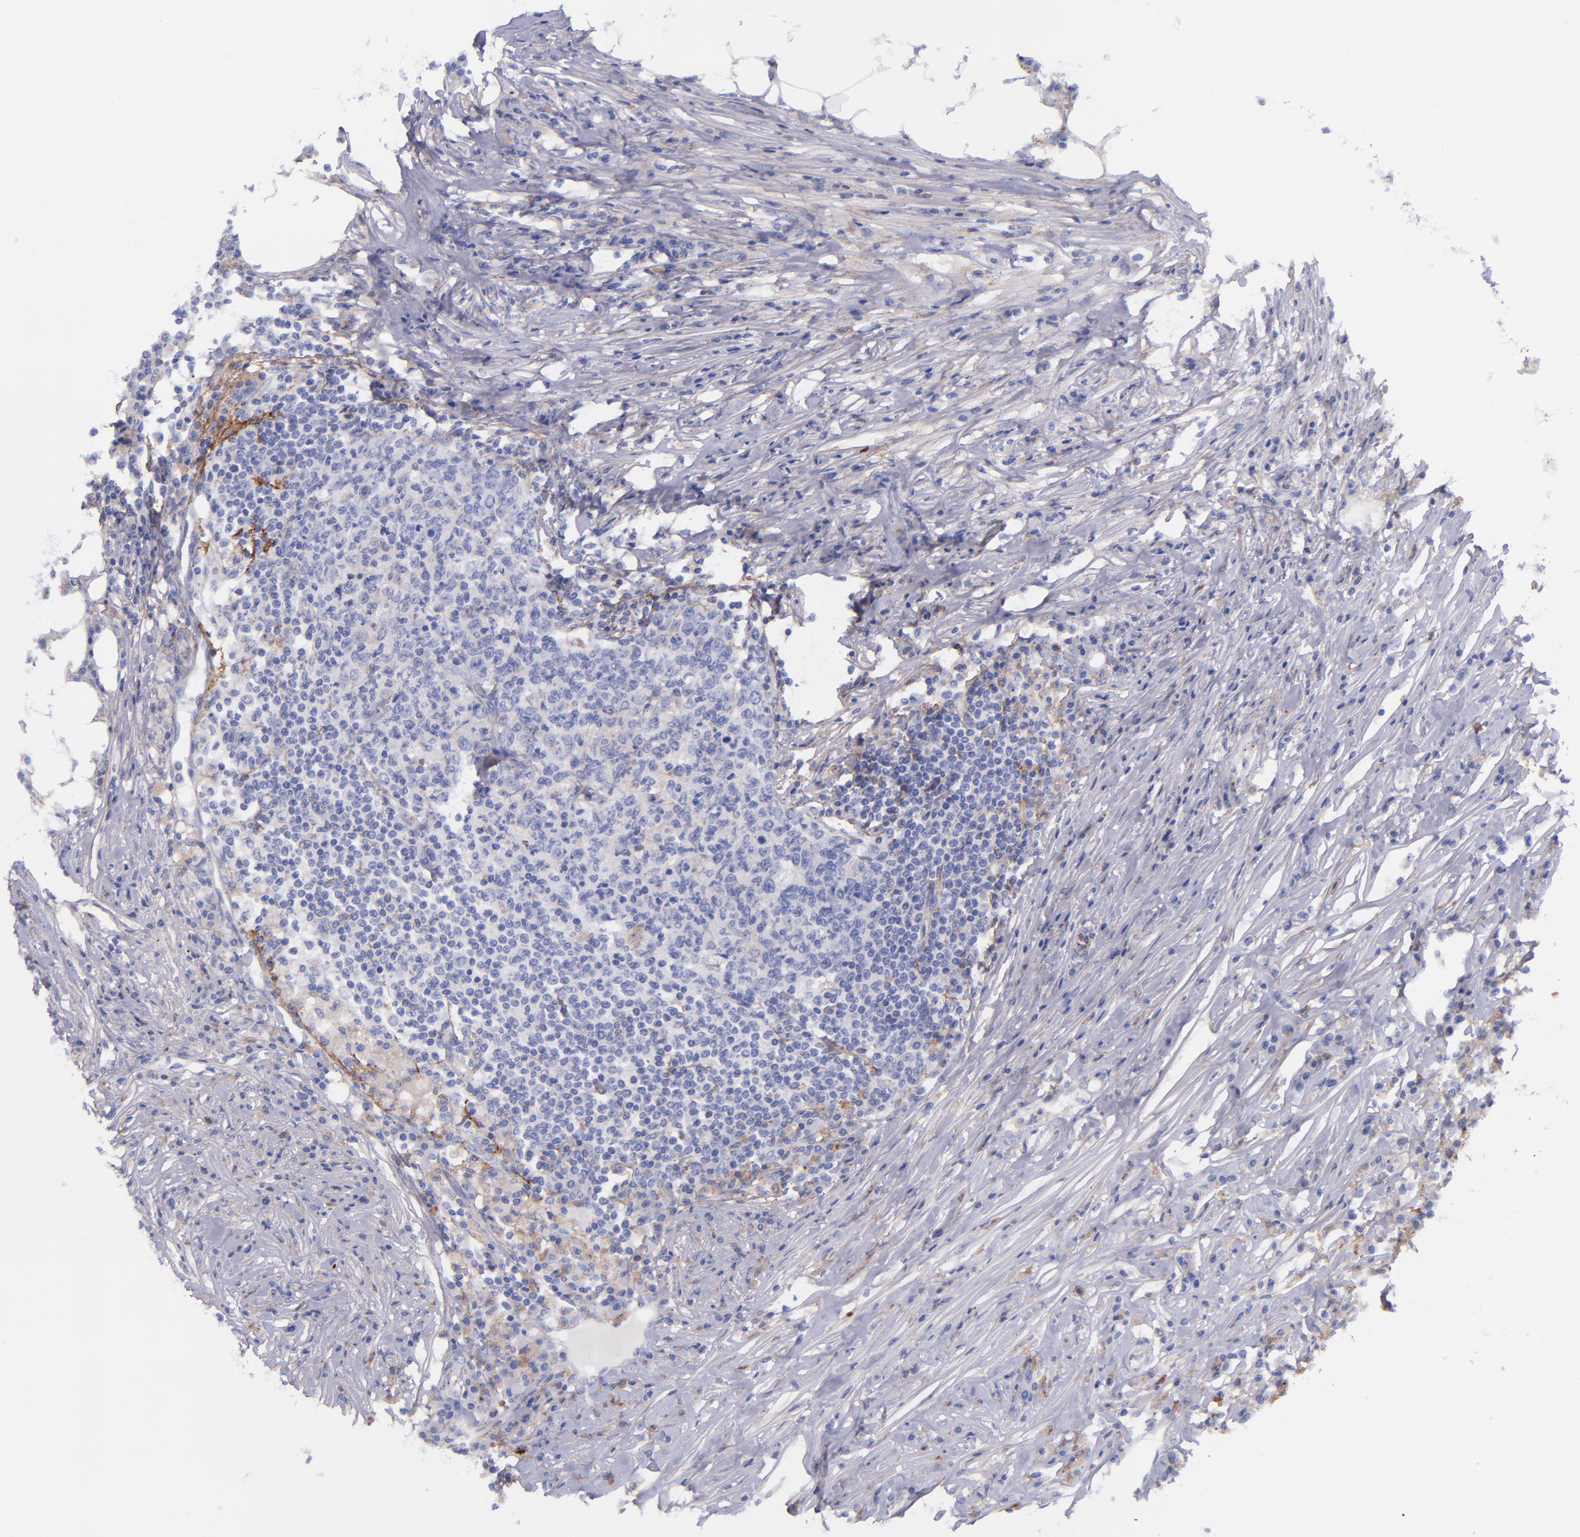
{"staining": {"intensity": "negative", "quantity": "none", "location": "none"}, "tissue": "colorectal cancer", "cell_type": "Tumor cells", "image_type": "cancer", "snomed": [{"axis": "morphology", "description": "Adenocarcinoma, NOS"}, {"axis": "topography", "description": "Colon"}], "caption": "Colorectal cancer (adenocarcinoma) stained for a protein using IHC reveals no expression tumor cells.", "gene": "IVL", "patient": {"sex": "male", "age": 71}}